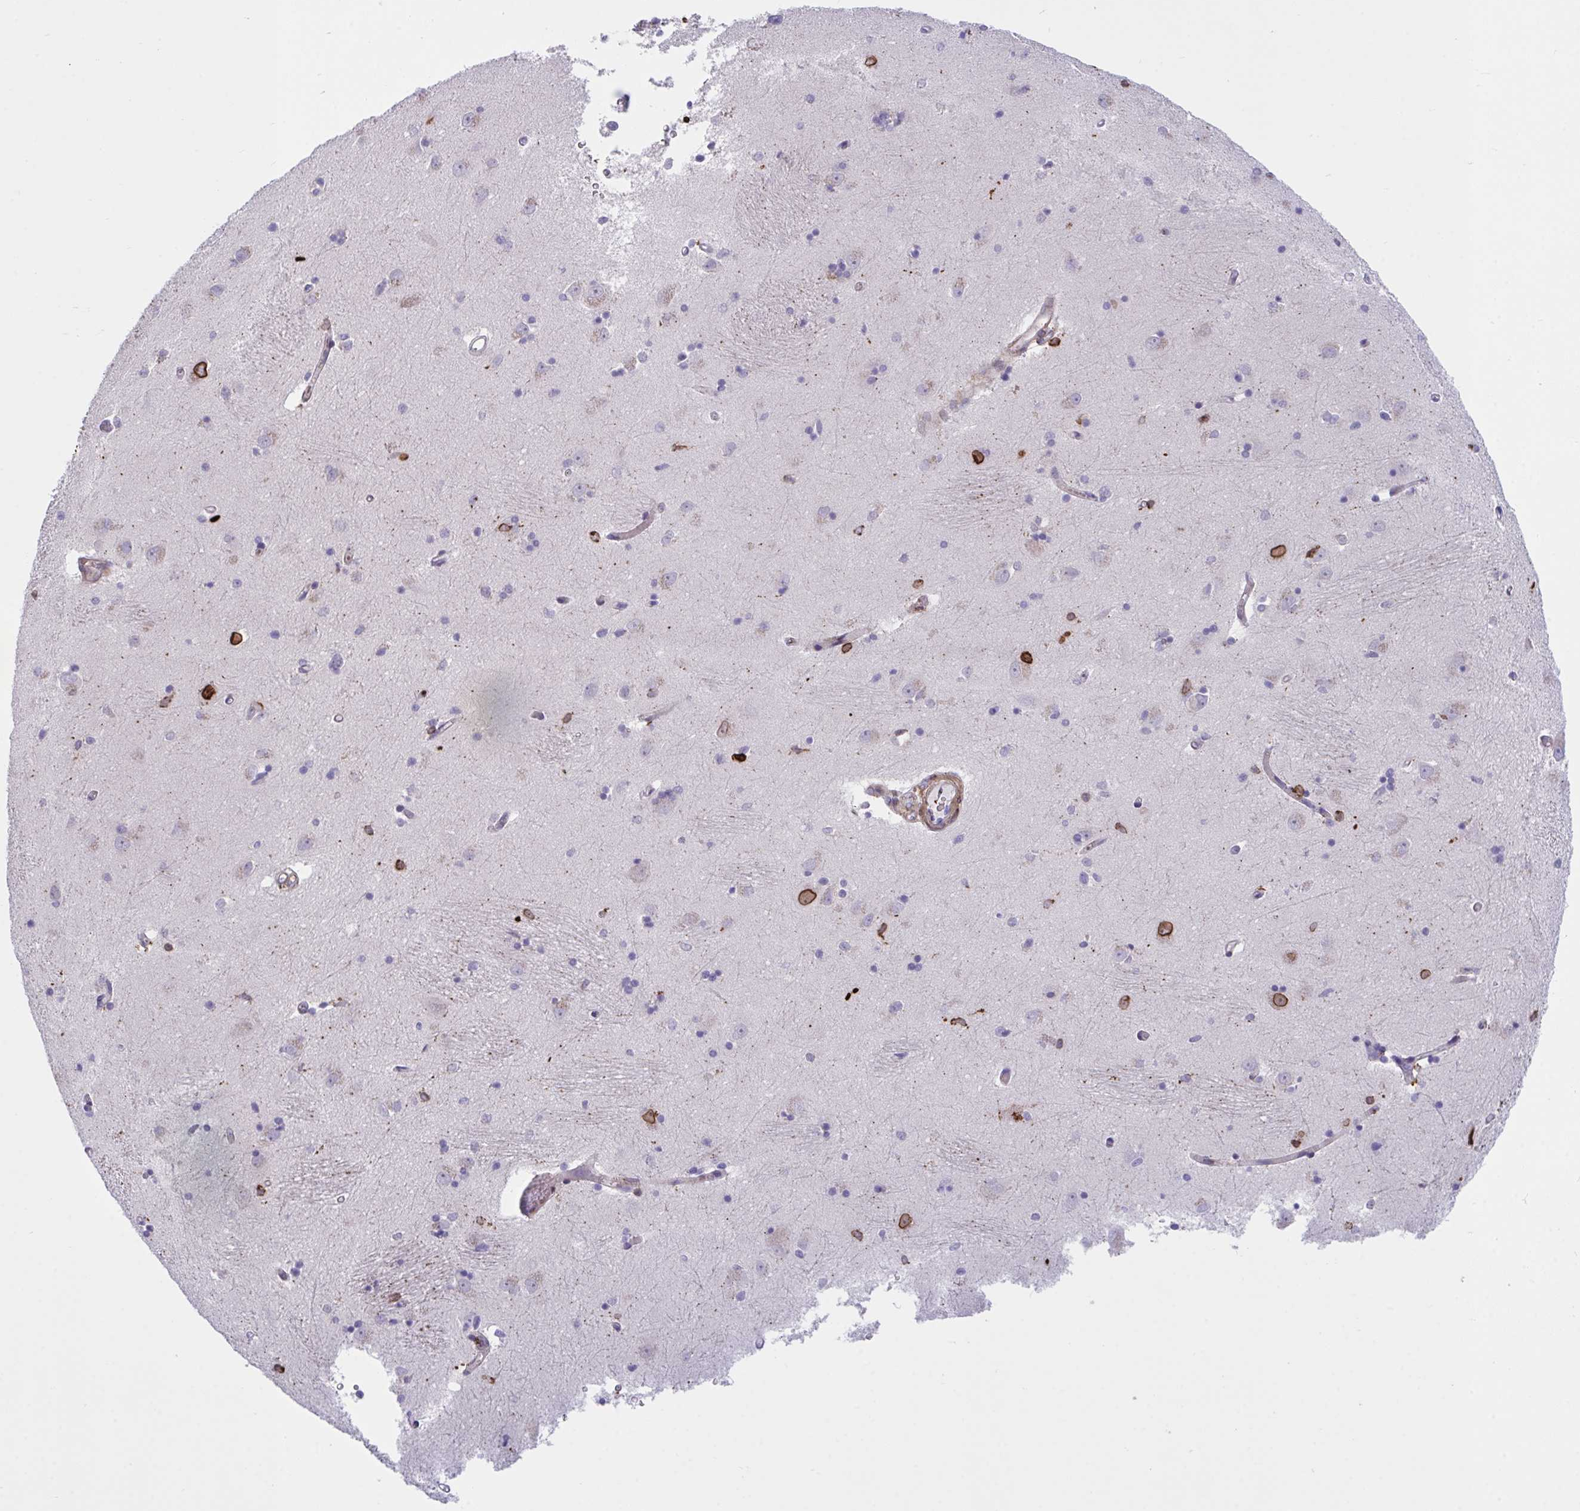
{"staining": {"intensity": "negative", "quantity": "none", "location": "none"}, "tissue": "caudate", "cell_type": "Glial cells", "image_type": "normal", "snomed": [{"axis": "morphology", "description": "Normal tissue, NOS"}, {"axis": "topography", "description": "Lateral ventricle wall"}, {"axis": "topography", "description": "Hippocampus"}], "caption": "This is a micrograph of immunohistochemistry staining of normal caudate, which shows no staining in glial cells.", "gene": "PPIH", "patient": {"sex": "female", "age": 63}}